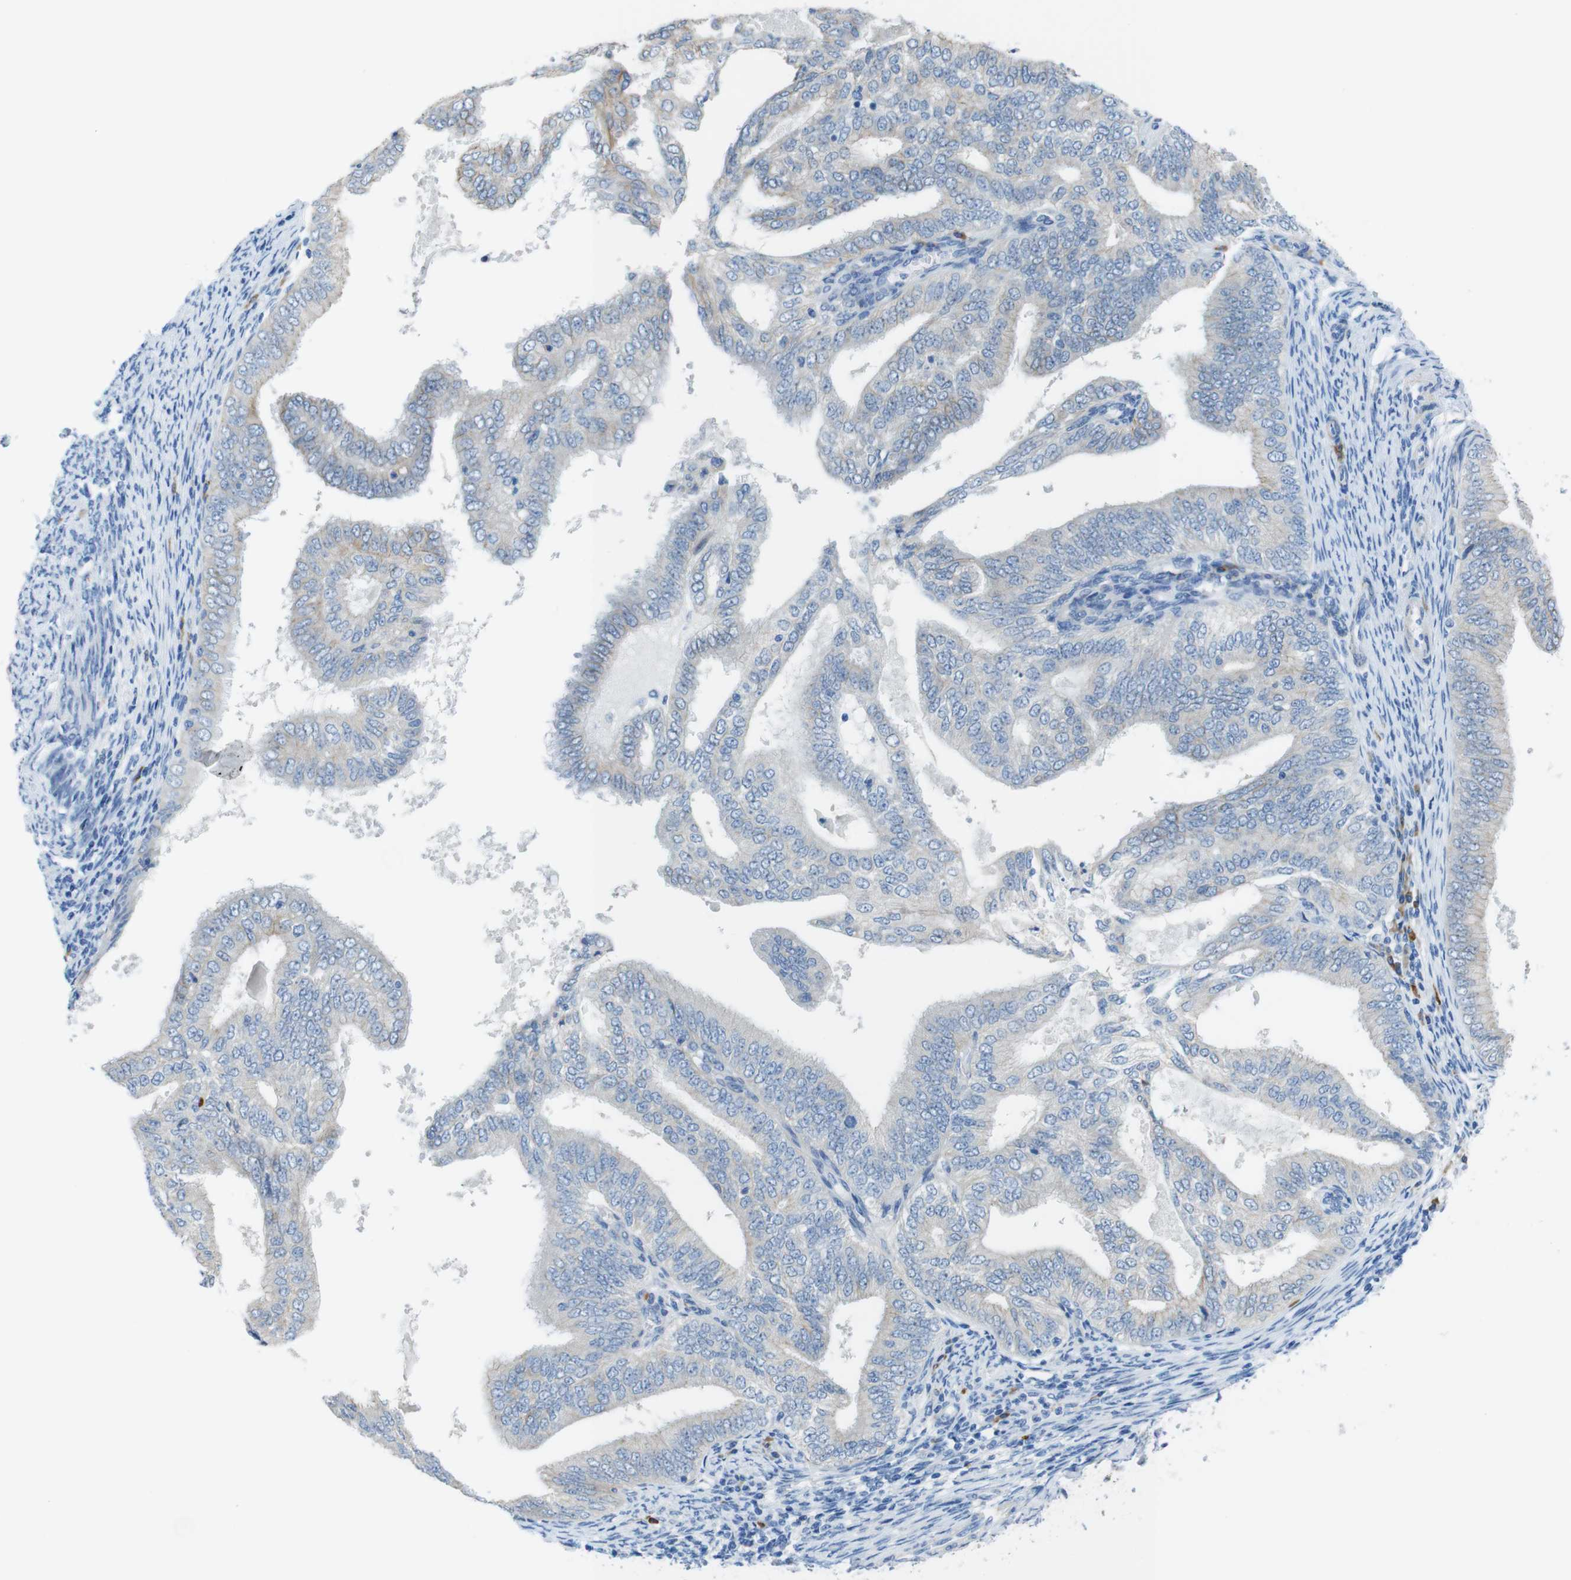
{"staining": {"intensity": "moderate", "quantity": "<25%", "location": "cytoplasmic/membranous"}, "tissue": "endometrial cancer", "cell_type": "Tumor cells", "image_type": "cancer", "snomed": [{"axis": "morphology", "description": "Adenocarcinoma, NOS"}, {"axis": "topography", "description": "Endometrium"}], "caption": "Human endometrial cancer stained for a protein (brown) reveals moderate cytoplasmic/membranous positive staining in approximately <25% of tumor cells.", "gene": "CLMN", "patient": {"sex": "female", "age": 58}}